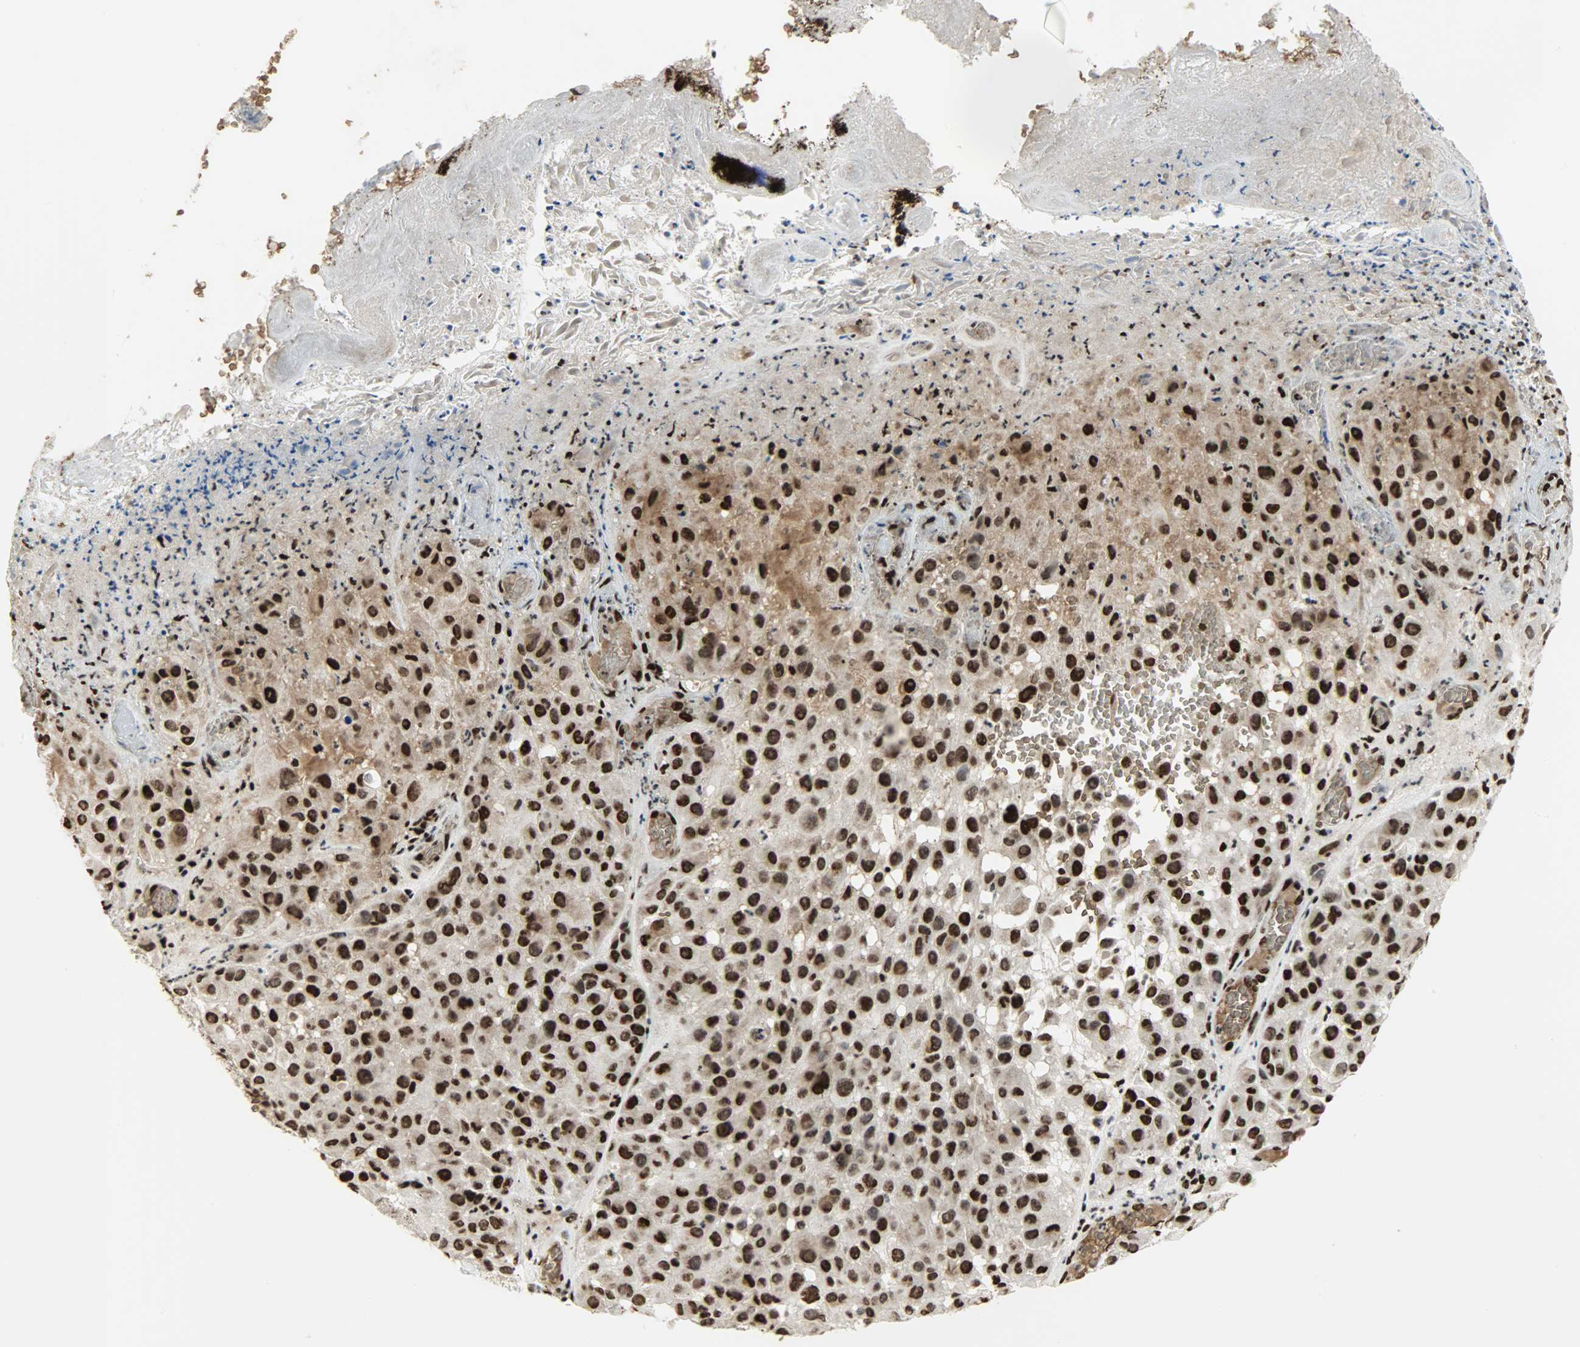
{"staining": {"intensity": "strong", "quantity": ">75%", "location": "cytoplasmic/membranous,nuclear"}, "tissue": "melanoma", "cell_type": "Tumor cells", "image_type": "cancer", "snomed": [{"axis": "morphology", "description": "Malignant melanoma, NOS"}, {"axis": "topography", "description": "Skin"}], "caption": "Malignant melanoma stained for a protein demonstrates strong cytoplasmic/membranous and nuclear positivity in tumor cells.", "gene": "SNAI1", "patient": {"sex": "female", "age": 21}}